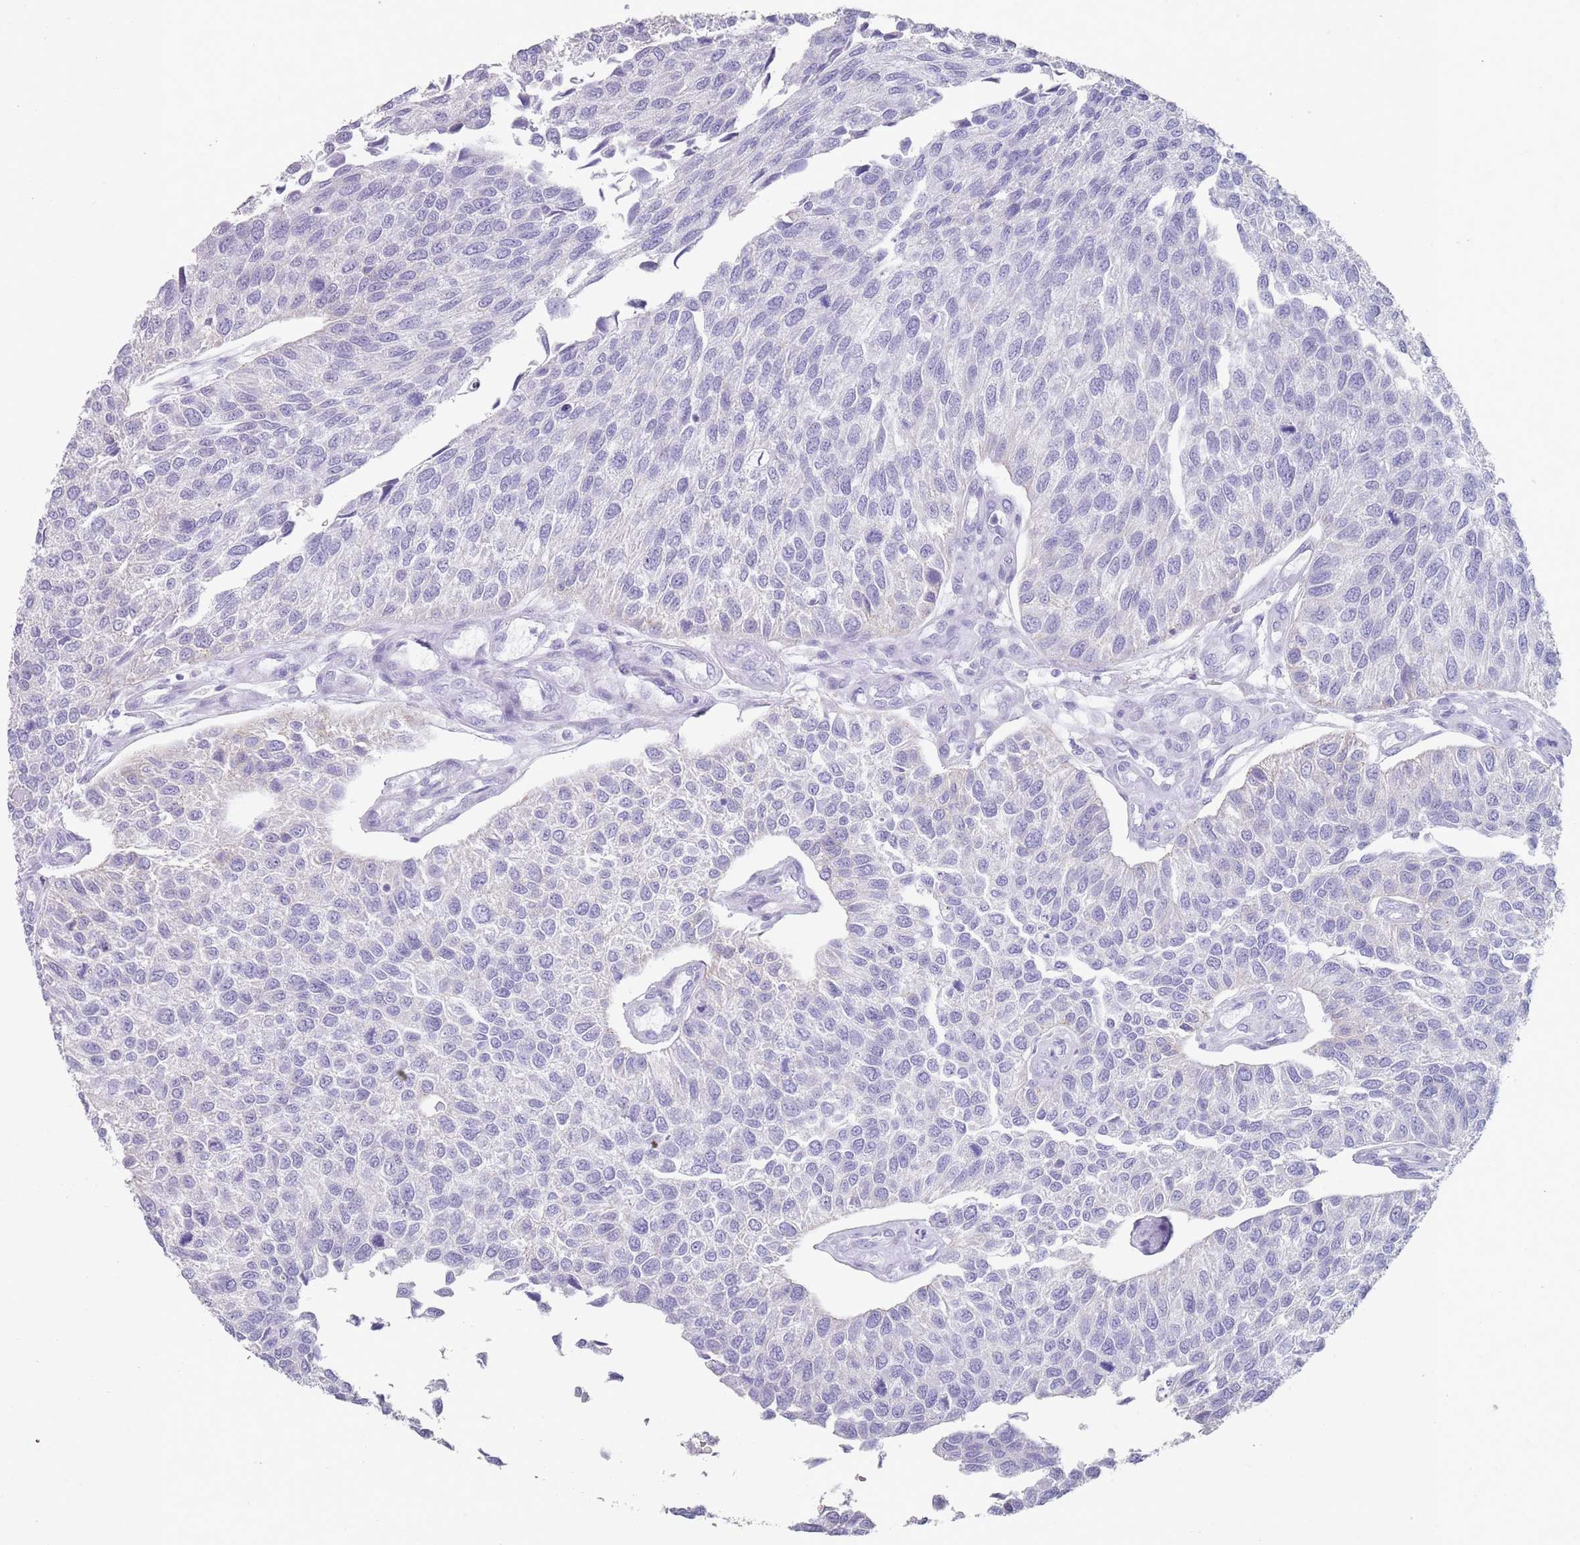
{"staining": {"intensity": "negative", "quantity": "none", "location": "none"}, "tissue": "urothelial cancer", "cell_type": "Tumor cells", "image_type": "cancer", "snomed": [{"axis": "morphology", "description": "Urothelial carcinoma, NOS"}, {"axis": "topography", "description": "Urinary bladder"}], "caption": "A high-resolution photomicrograph shows immunohistochemistry (IHC) staining of transitional cell carcinoma, which displays no significant positivity in tumor cells.", "gene": "RHBG", "patient": {"sex": "male", "age": 55}}